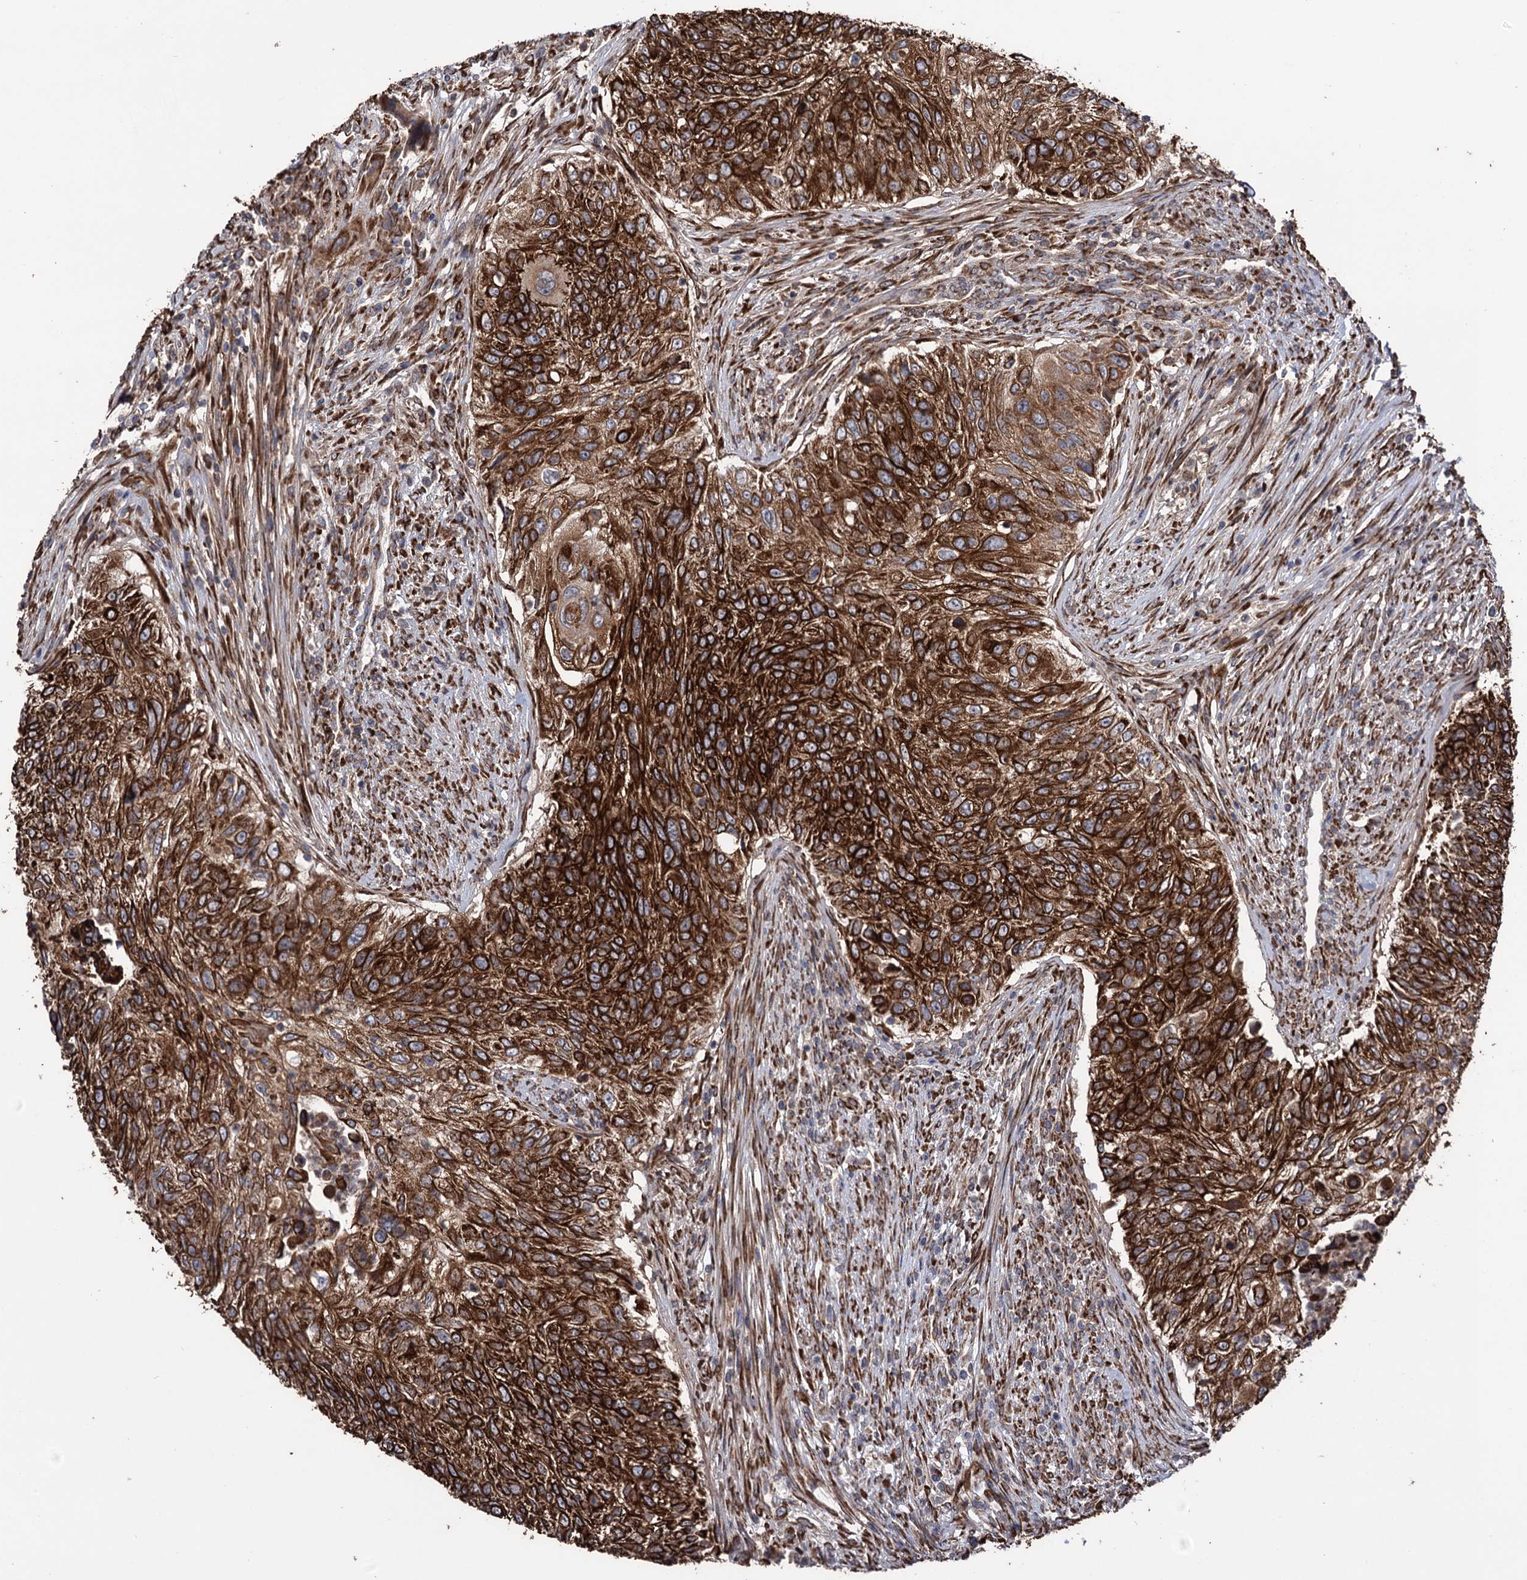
{"staining": {"intensity": "strong", "quantity": ">75%", "location": "cytoplasmic/membranous"}, "tissue": "urothelial cancer", "cell_type": "Tumor cells", "image_type": "cancer", "snomed": [{"axis": "morphology", "description": "Urothelial carcinoma, High grade"}, {"axis": "topography", "description": "Urinary bladder"}], "caption": "Urothelial carcinoma (high-grade) was stained to show a protein in brown. There is high levels of strong cytoplasmic/membranous positivity in approximately >75% of tumor cells. (DAB IHC, brown staining for protein, blue staining for nuclei).", "gene": "CDAN1", "patient": {"sex": "female", "age": 60}}